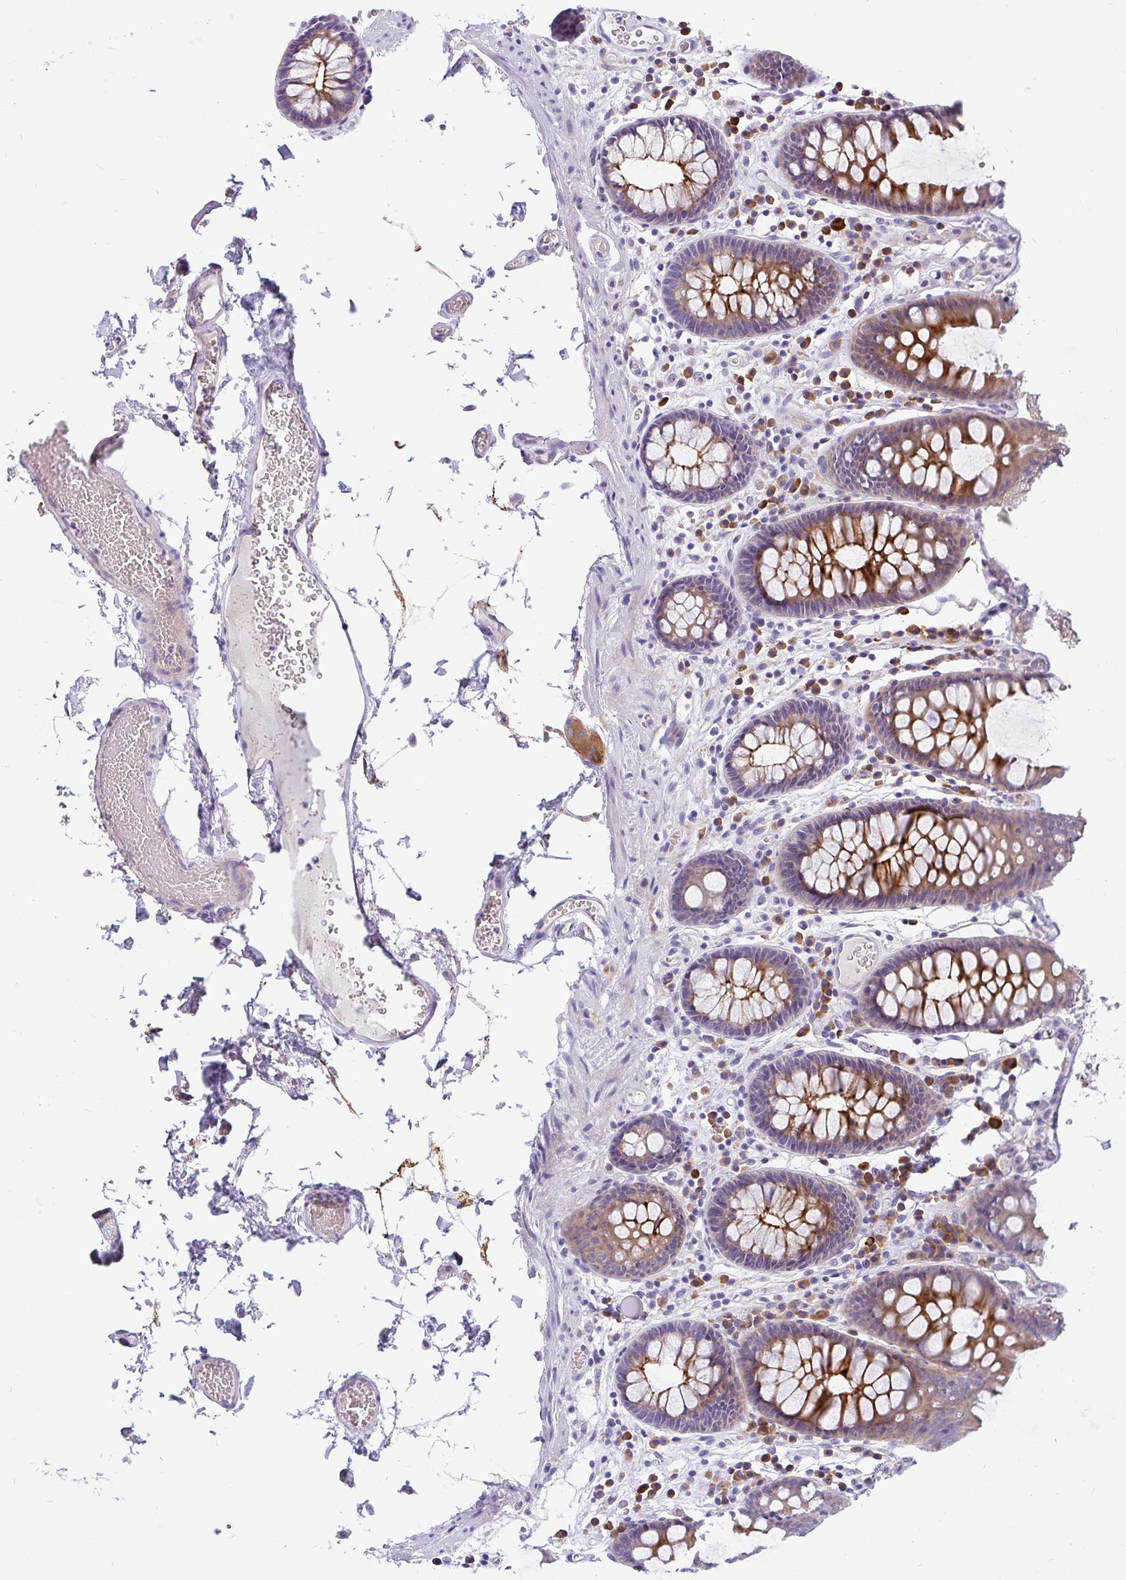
{"staining": {"intensity": "negative", "quantity": "none", "location": "none"}, "tissue": "colon", "cell_type": "Endothelial cells", "image_type": "normal", "snomed": [{"axis": "morphology", "description": "Normal tissue, NOS"}, {"axis": "topography", "description": "Colon"}, {"axis": "topography", "description": "Peripheral nerve tissue"}], "caption": "This is an IHC image of benign colon. There is no staining in endothelial cells.", "gene": "LRRC26", "patient": {"sex": "male", "age": 84}}